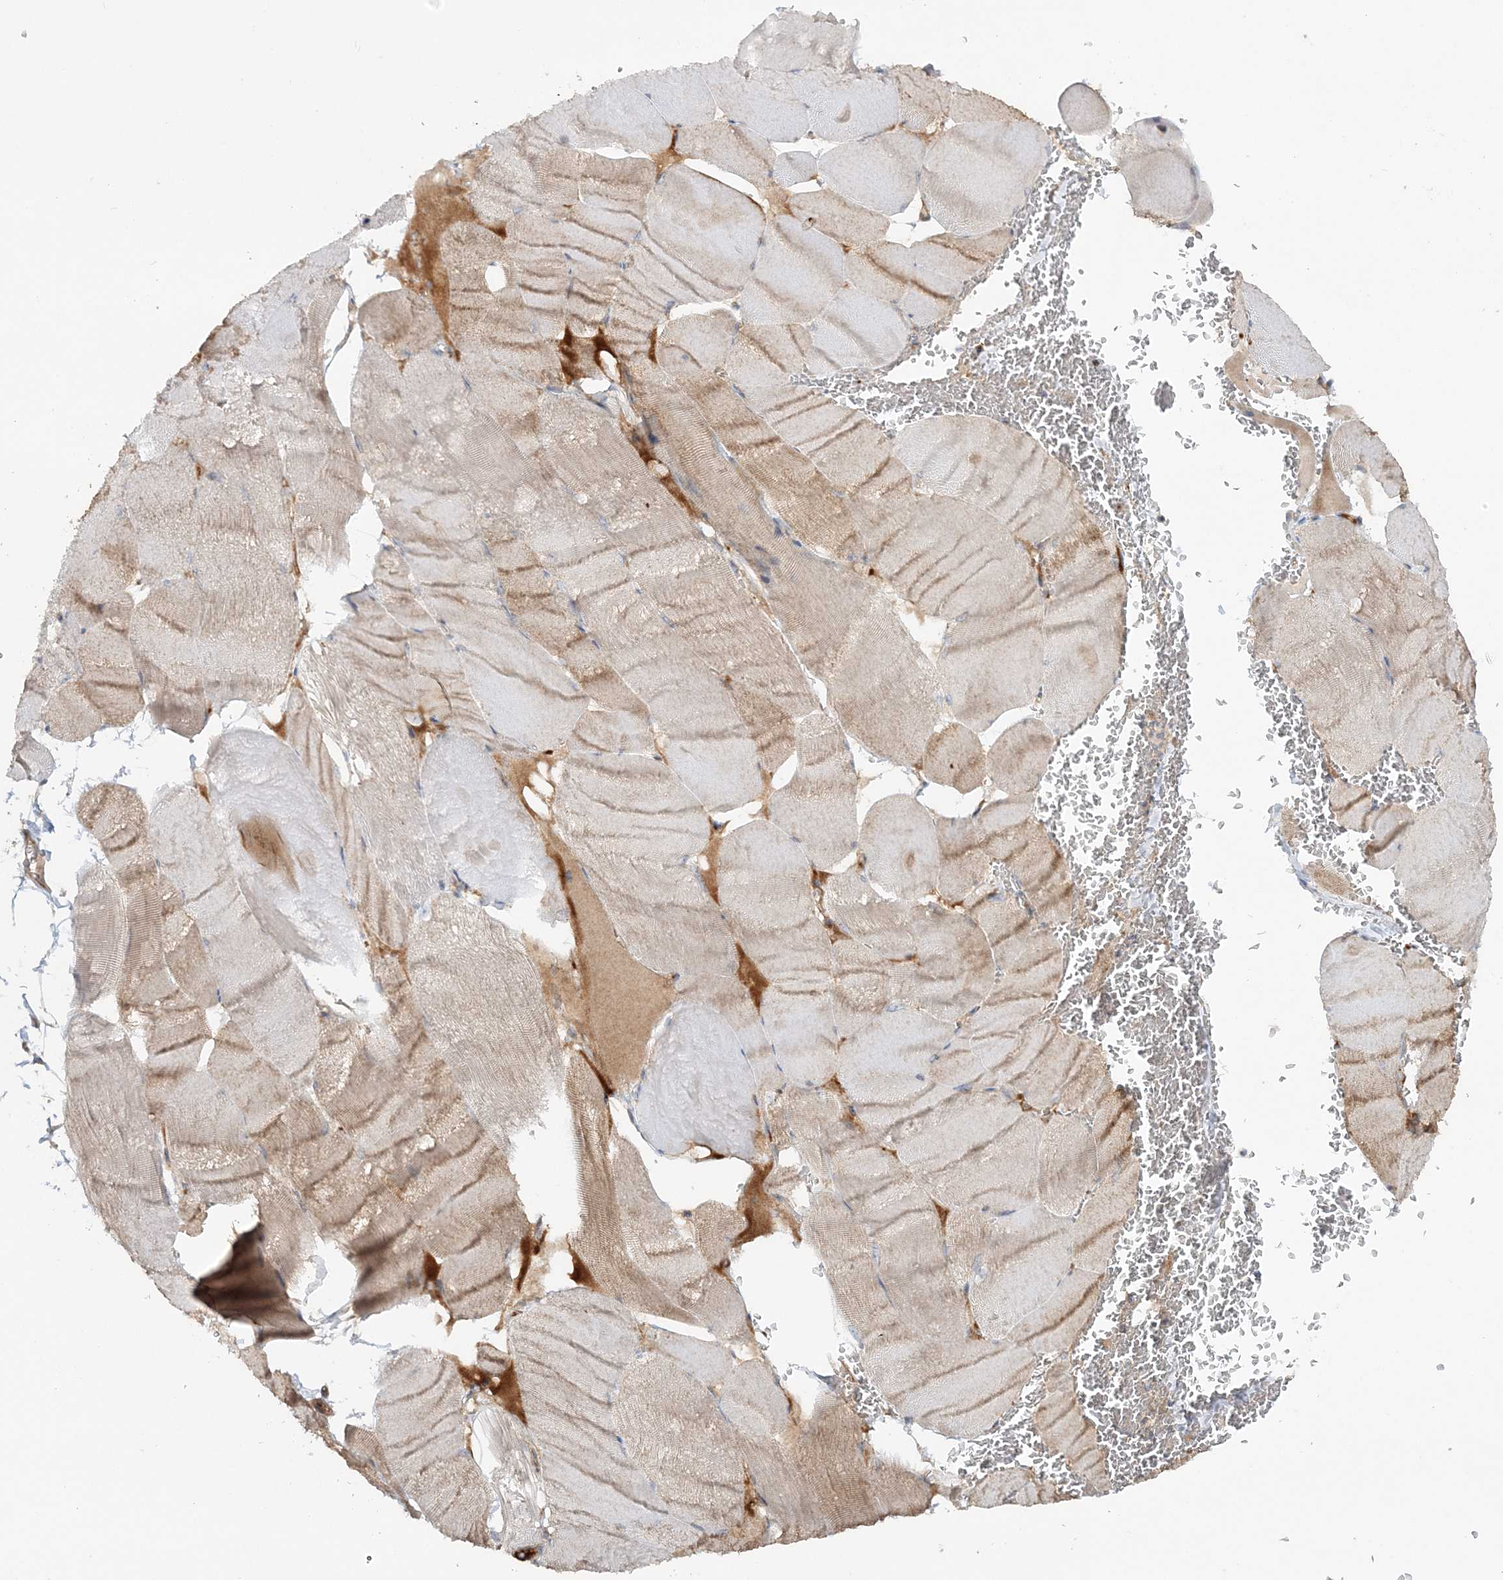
{"staining": {"intensity": "weak", "quantity": ">75%", "location": "cytoplasmic/membranous"}, "tissue": "skeletal muscle", "cell_type": "Myocytes", "image_type": "normal", "snomed": [{"axis": "morphology", "description": "Normal tissue, NOS"}, {"axis": "morphology", "description": "Basal cell carcinoma"}, {"axis": "topography", "description": "Skeletal muscle"}], "caption": "Protein staining of unremarkable skeletal muscle shows weak cytoplasmic/membranous staining in approximately >75% of myocytes.", "gene": "MOCS2", "patient": {"sex": "female", "age": 64}}